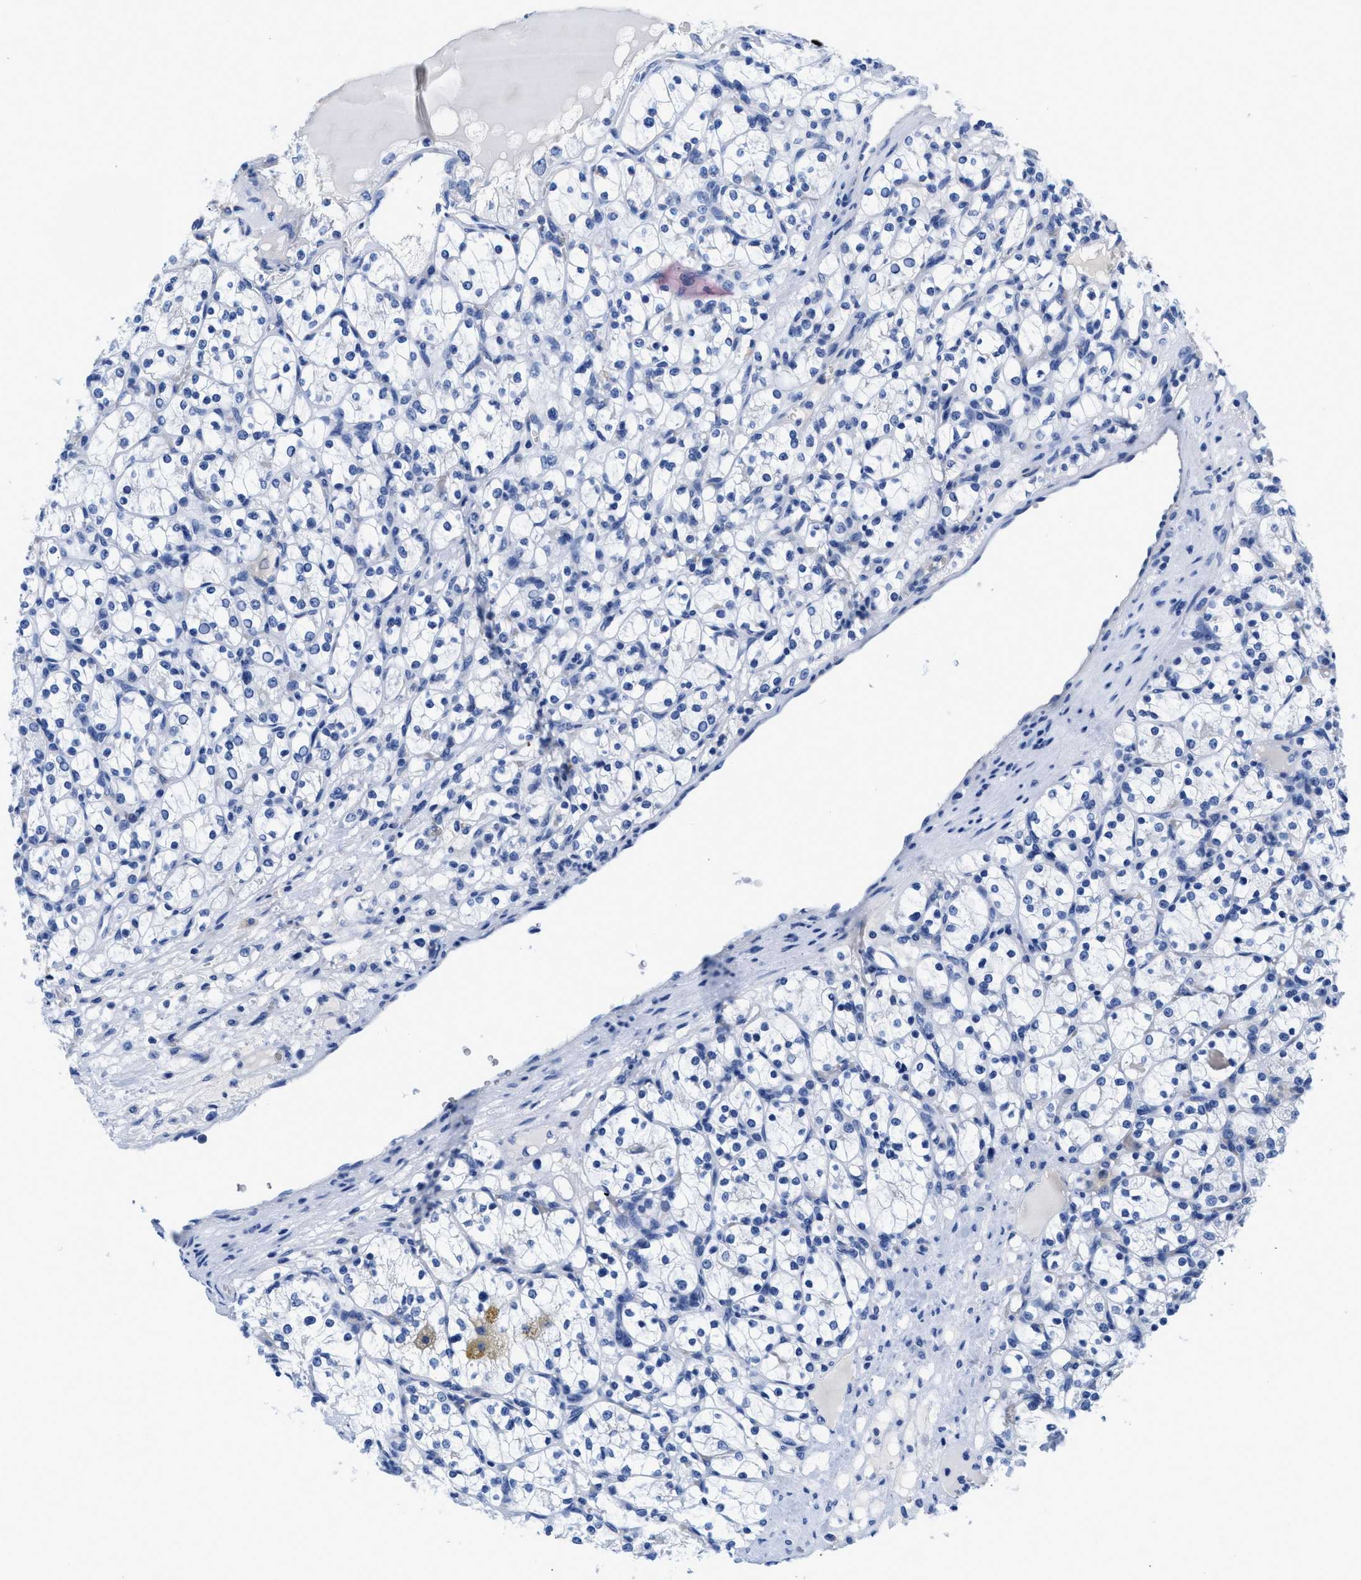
{"staining": {"intensity": "negative", "quantity": "none", "location": "none"}, "tissue": "renal cancer", "cell_type": "Tumor cells", "image_type": "cancer", "snomed": [{"axis": "morphology", "description": "Adenocarcinoma, NOS"}, {"axis": "topography", "description": "Kidney"}], "caption": "The IHC photomicrograph has no significant positivity in tumor cells of renal cancer tissue.", "gene": "SLFN13", "patient": {"sex": "female", "age": 69}}